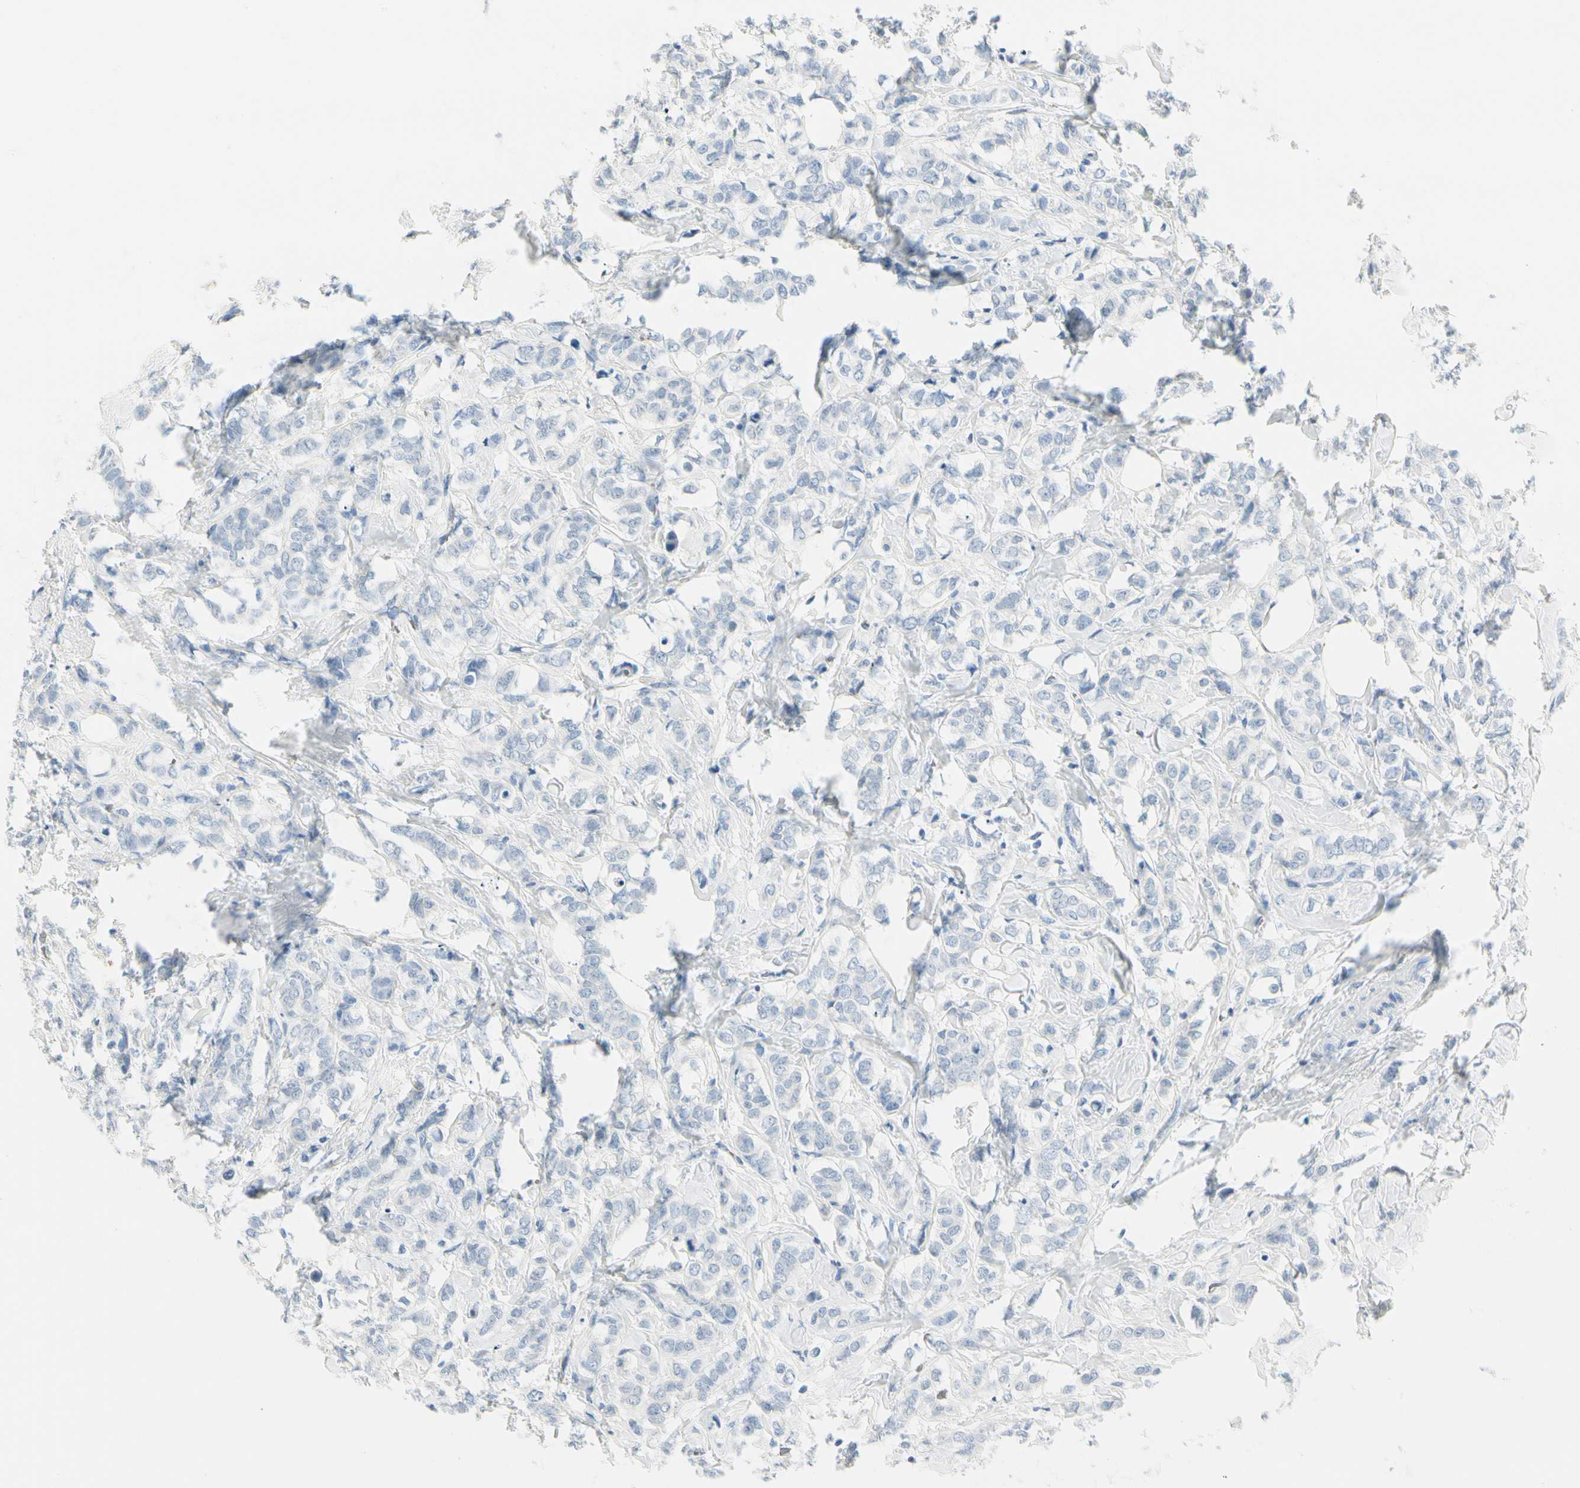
{"staining": {"intensity": "negative", "quantity": "none", "location": "none"}, "tissue": "breast cancer", "cell_type": "Tumor cells", "image_type": "cancer", "snomed": [{"axis": "morphology", "description": "Lobular carcinoma"}, {"axis": "topography", "description": "Breast"}], "caption": "A high-resolution micrograph shows immunohistochemistry staining of breast lobular carcinoma, which displays no significant positivity in tumor cells. (DAB (3,3'-diaminobenzidine) IHC visualized using brightfield microscopy, high magnification).", "gene": "CA1", "patient": {"sex": "female", "age": 60}}